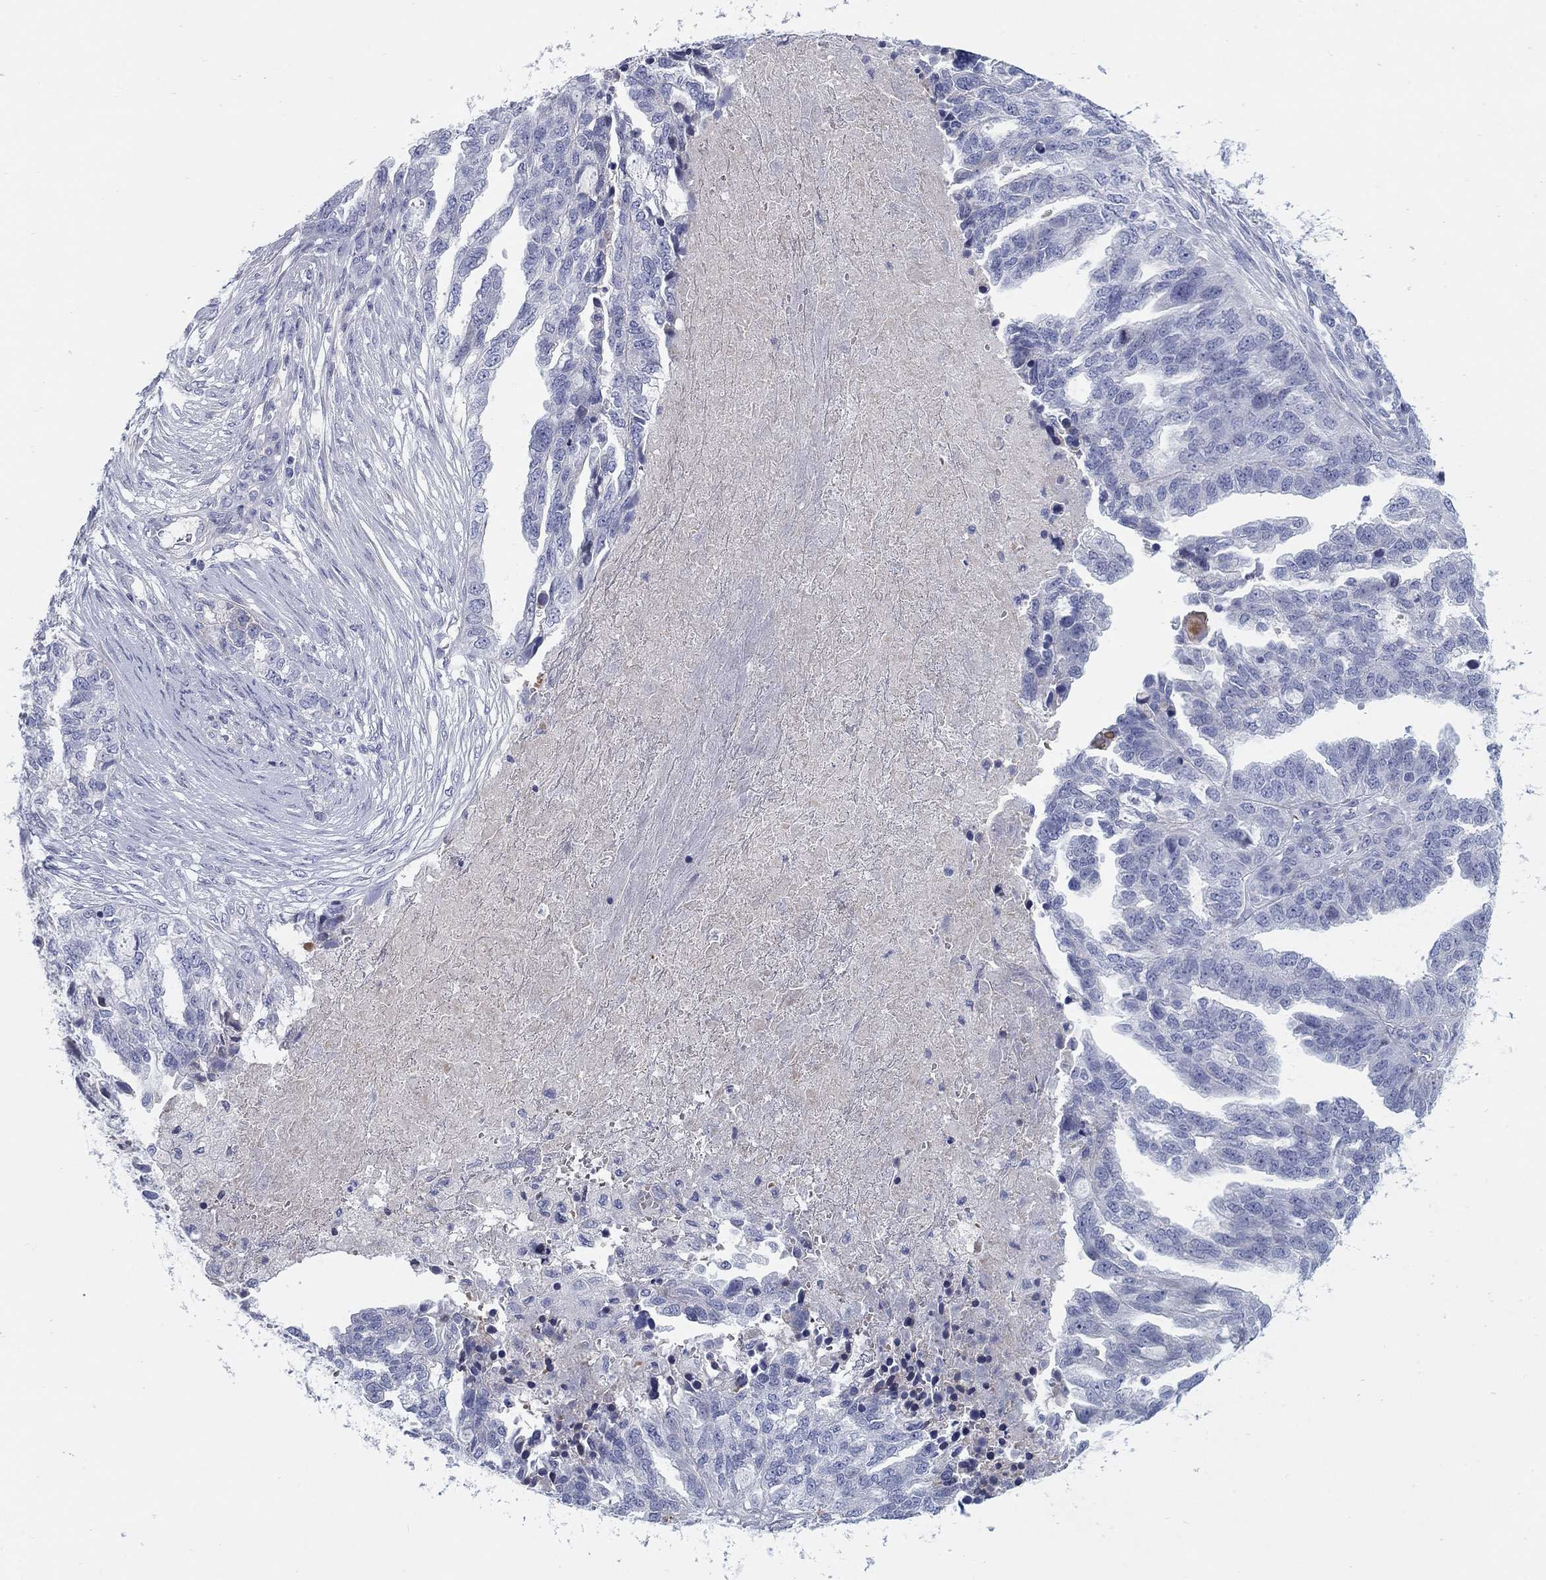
{"staining": {"intensity": "negative", "quantity": "none", "location": "none"}, "tissue": "ovarian cancer", "cell_type": "Tumor cells", "image_type": "cancer", "snomed": [{"axis": "morphology", "description": "Cystadenocarcinoma, serous, NOS"}, {"axis": "topography", "description": "Ovary"}], "caption": "This is an immunohistochemistry (IHC) photomicrograph of ovarian serous cystadenocarcinoma. There is no expression in tumor cells.", "gene": "HEATR4", "patient": {"sex": "female", "age": 51}}